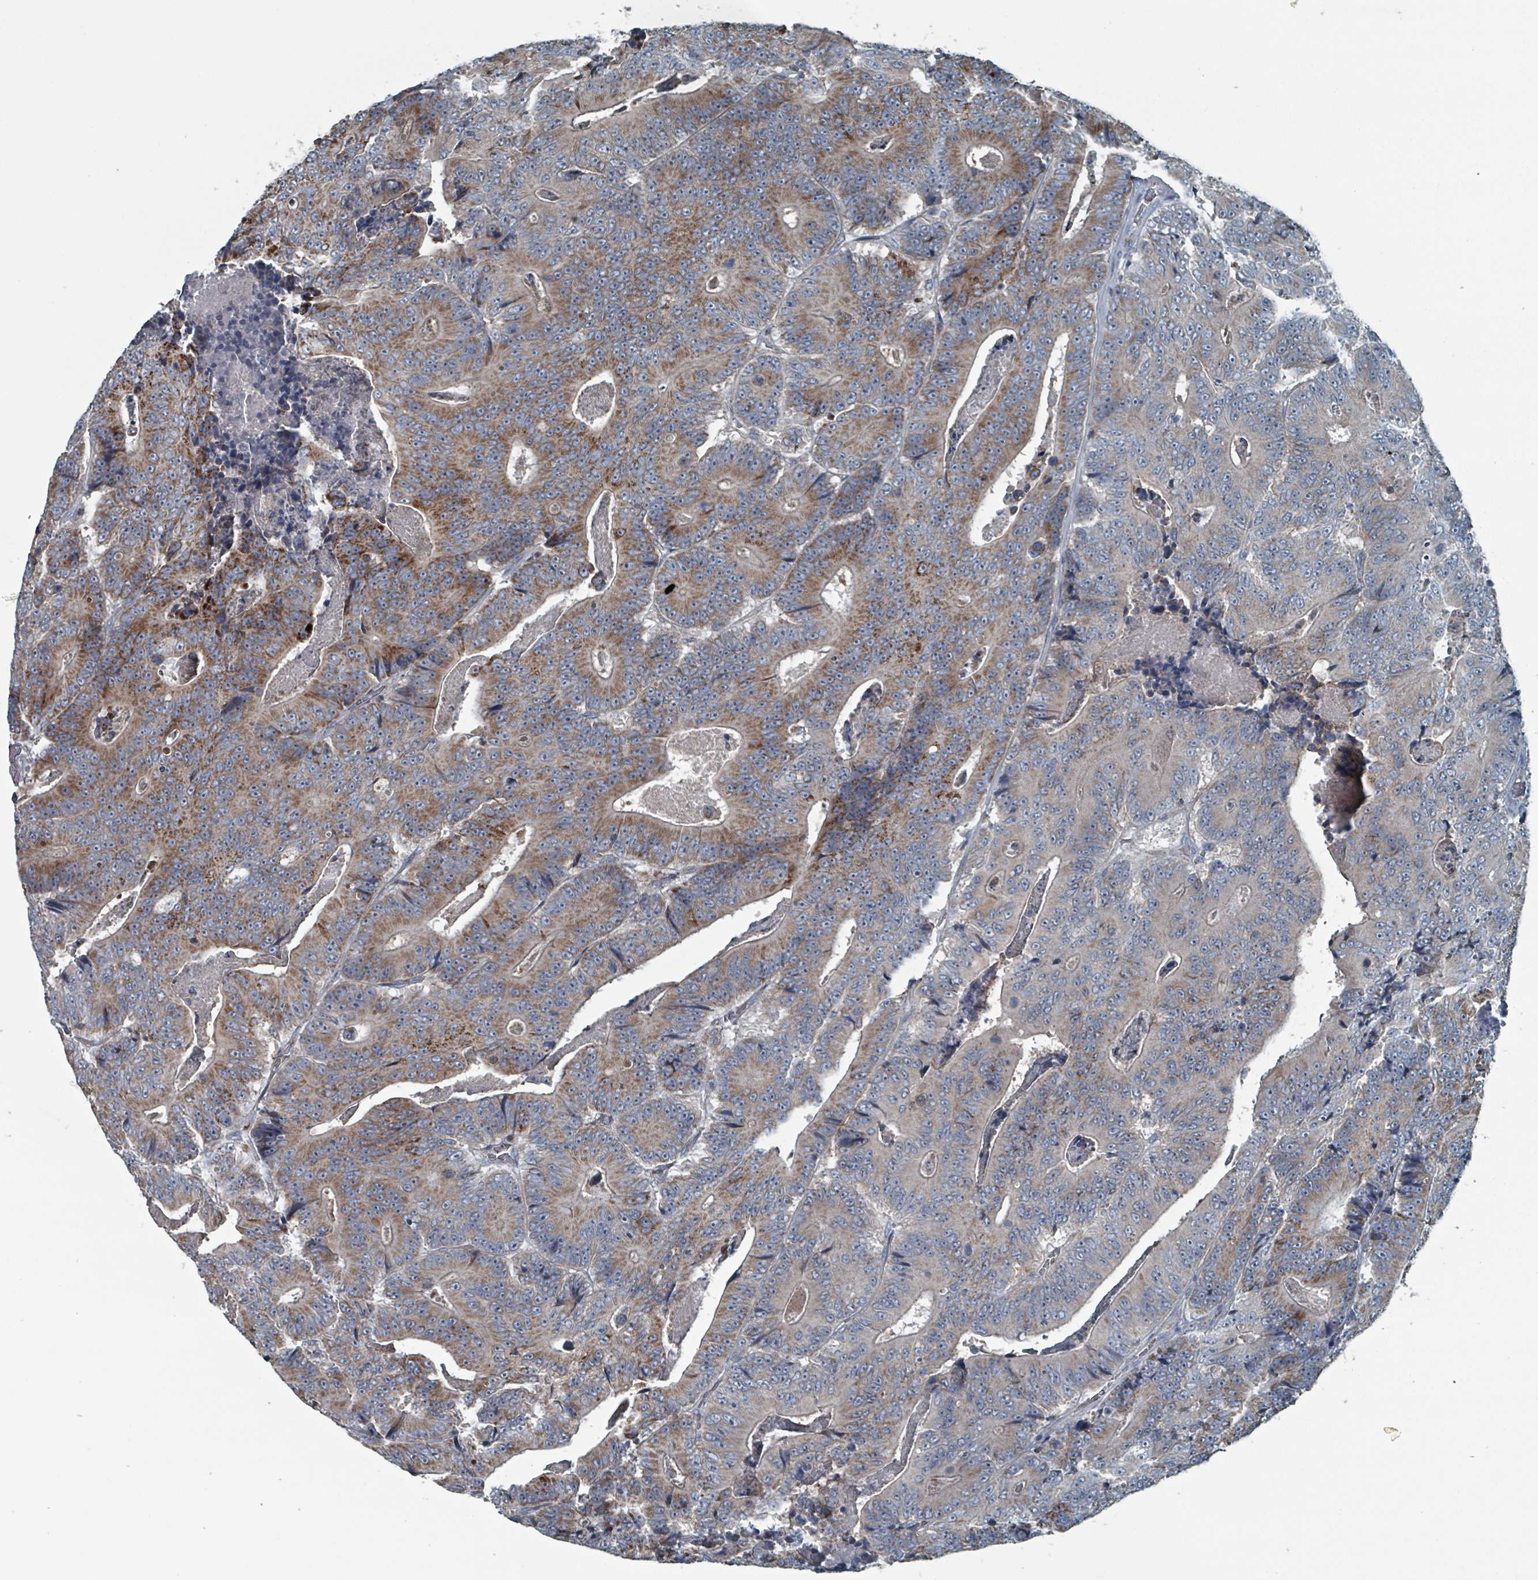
{"staining": {"intensity": "moderate", "quantity": ">75%", "location": "cytoplasmic/membranous"}, "tissue": "colorectal cancer", "cell_type": "Tumor cells", "image_type": "cancer", "snomed": [{"axis": "morphology", "description": "Adenocarcinoma, NOS"}, {"axis": "topography", "description": "Colon"}], "caption": "The photomicrograph reveals a brown stain indicating the presence of a protein in the cytoplasmic/membranous of tumor cells in colorectal cancer (adenocarcinoma).", "gene": "ABHD18", "patient": {"sex": "male", "age": 83}}